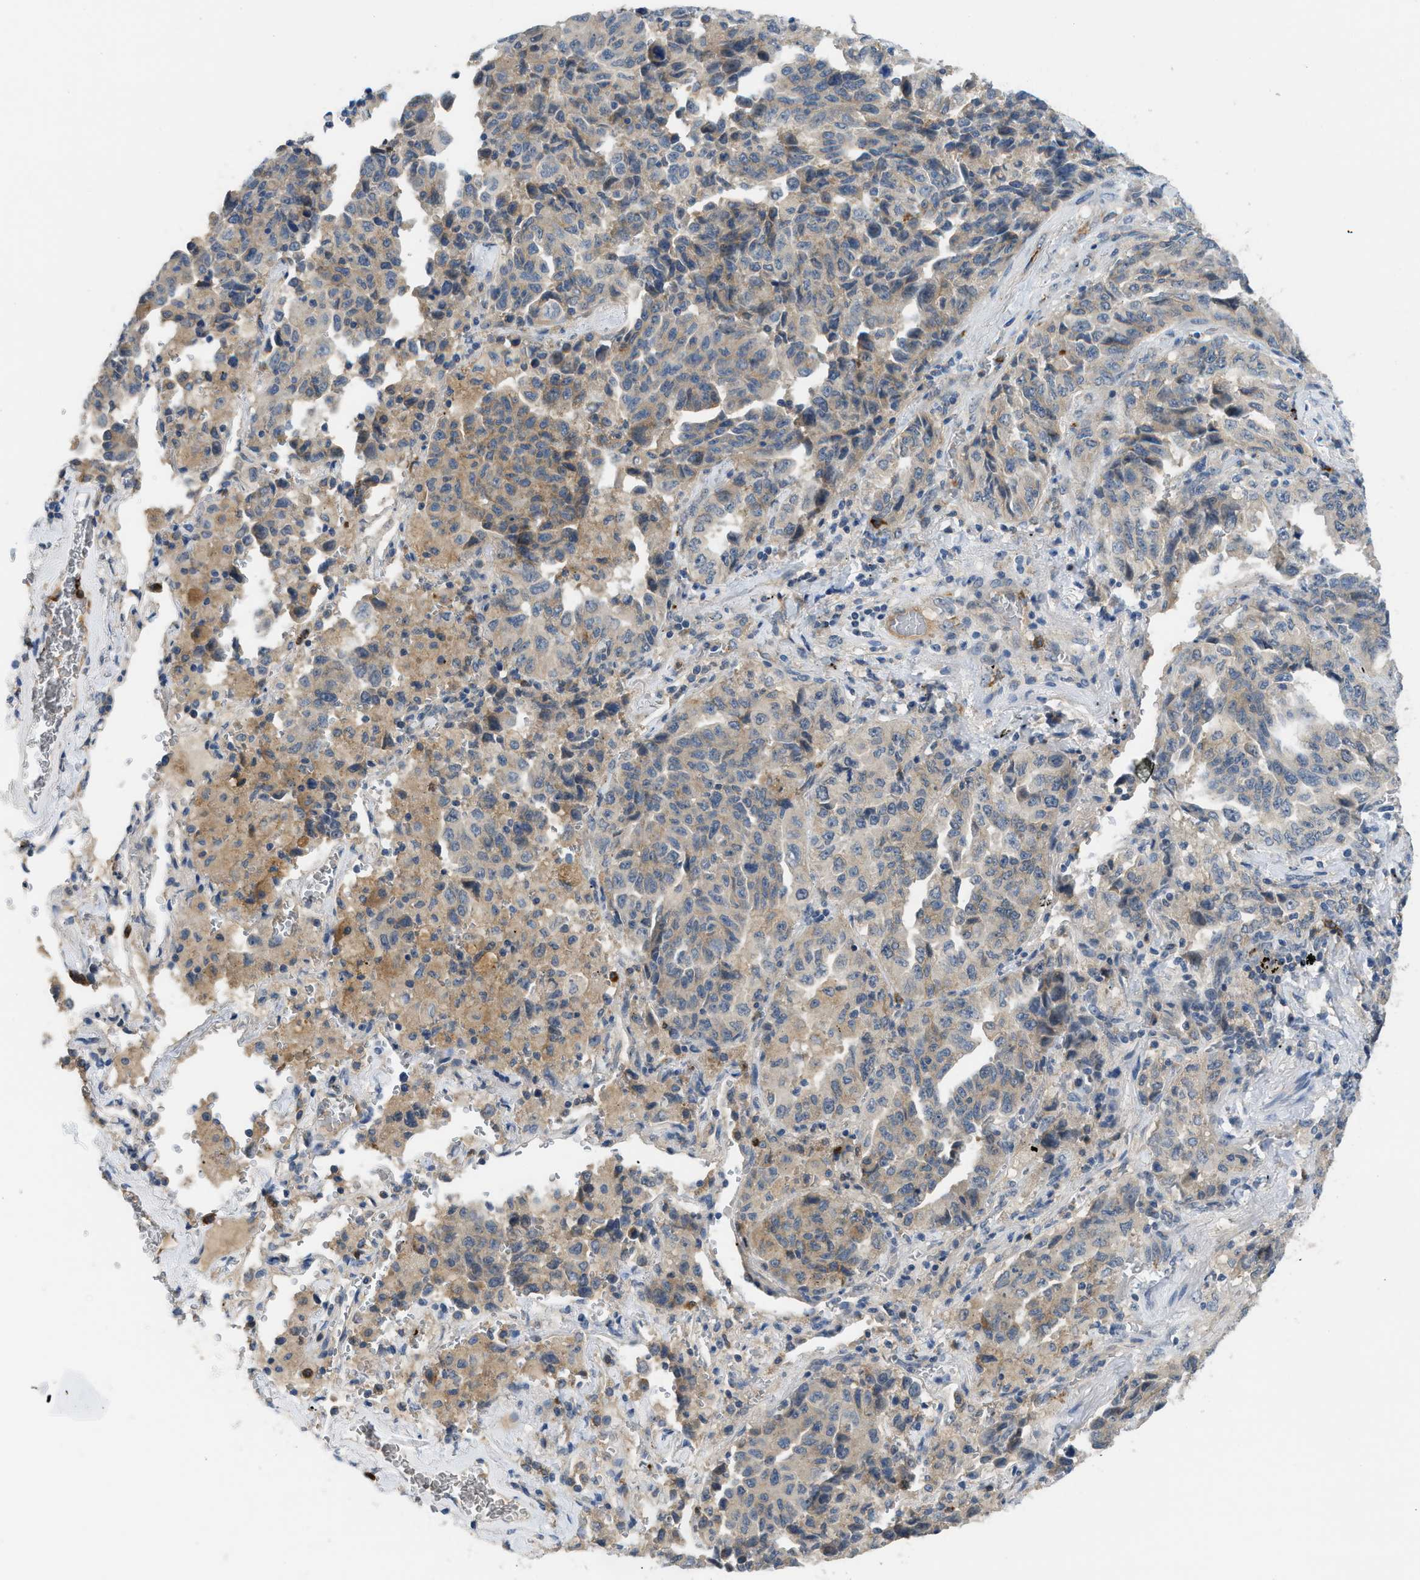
{"staining": {"intensity": "moderate", "quantity": "<25%", "location": "cytoplasmic/membranous"}, "tissue": "lung cancer", "cell_type": "Tumor cells", "image_type": "cancer", "snomed": [{"axis": "morphology", "description": "Adenocarcinoma, NOS"}, {"axis": "topography", "description": "Lung"}], "caption": "High-magnification brightfield microscopy of lung adenocarcinoma stained with DAB (3,3'-diaminobenzidine) (brown) and counterstained with hematoxylin (blue). tumor cells exhibit moderate cytoplasmic/membranous expression is seen in about<25% of cells.", "gene": "RHBDF2", "patient": {"sex": "female", "age": 51}}